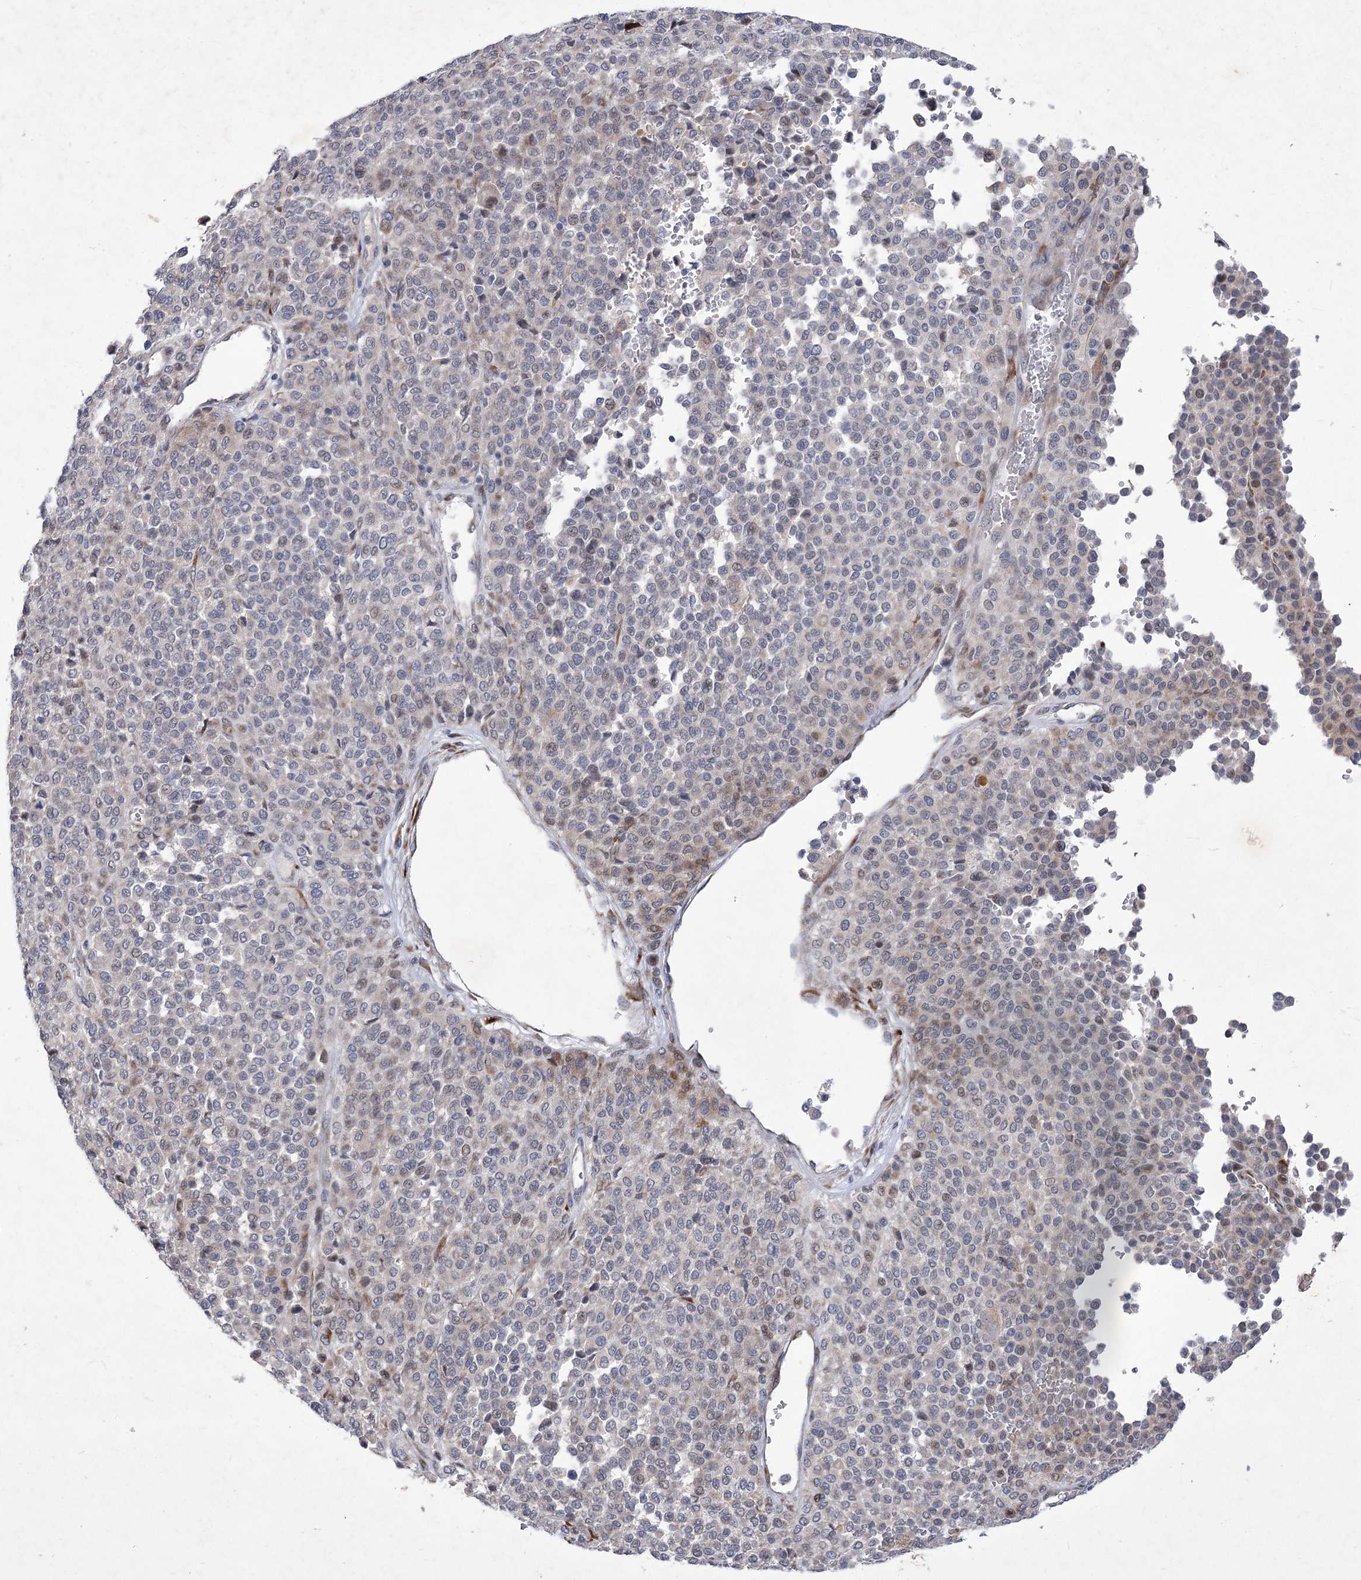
{"staining": {"intensity": "negative", "quantity": "none", "location": "none"}, "tissue": "melanoma", "cell_type": "Tumor cells", "image_type": "cancer", "snomed": [{"axis": "morphology", "description": "Malignant melanoma, Metastatic site"}, {"axis": "topography", "description": "Pancreas"}], "caption": "DAB immunohistochemical staining of melanoma displays no significant expression in tumor cells. Brightfield microscopy of IHC stained with DAB (3,3'-diaminobenzidine) (brown) and hematoxylin (blue), captured at high magnification.", "gene": "GCNT4", "patient": {"sex": "female", "age": 30}}